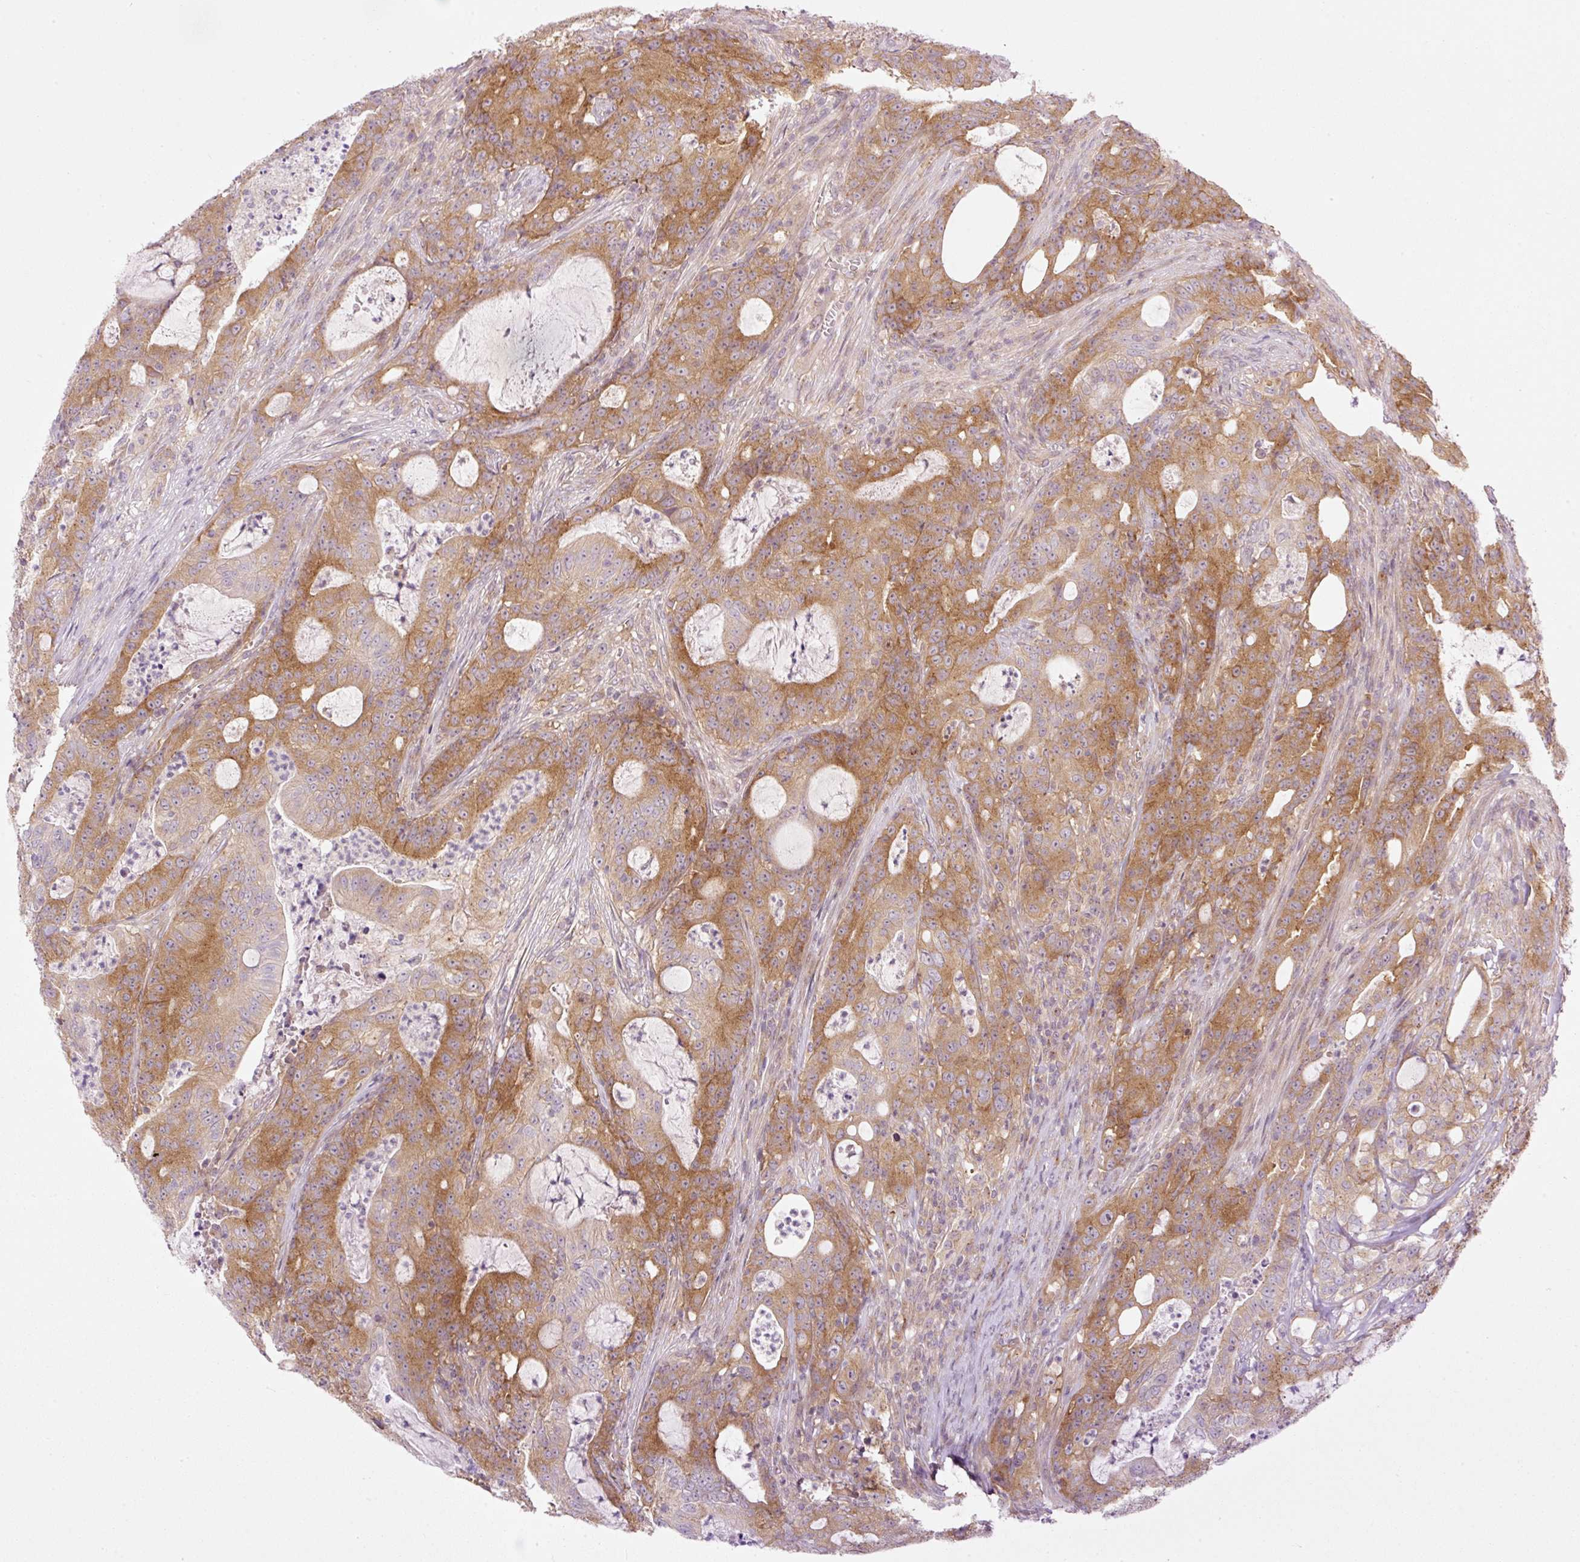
{"staining": {"intensity": "moderate", "quantity": ">75%", "location": "cytoplasmic/membranous"}, "tissue": "colorectal cancer", "cell_type": "Tumor cells", "image_type": "cancer", "snomed": [{"axis": "morphology", "description": "Adenocarcinoma, NOS"}, {"axis": "topography", "description": "Colon"}], "caption": "Immunohistochemical staining of human colorectal cancer (adenocarcinoma) exhibits moderate cytoplasmic/membranous protein staining in about >75% of tumor cells.", "gene": "MZT2B", "patient": {"sex": "male", "age": 83}}